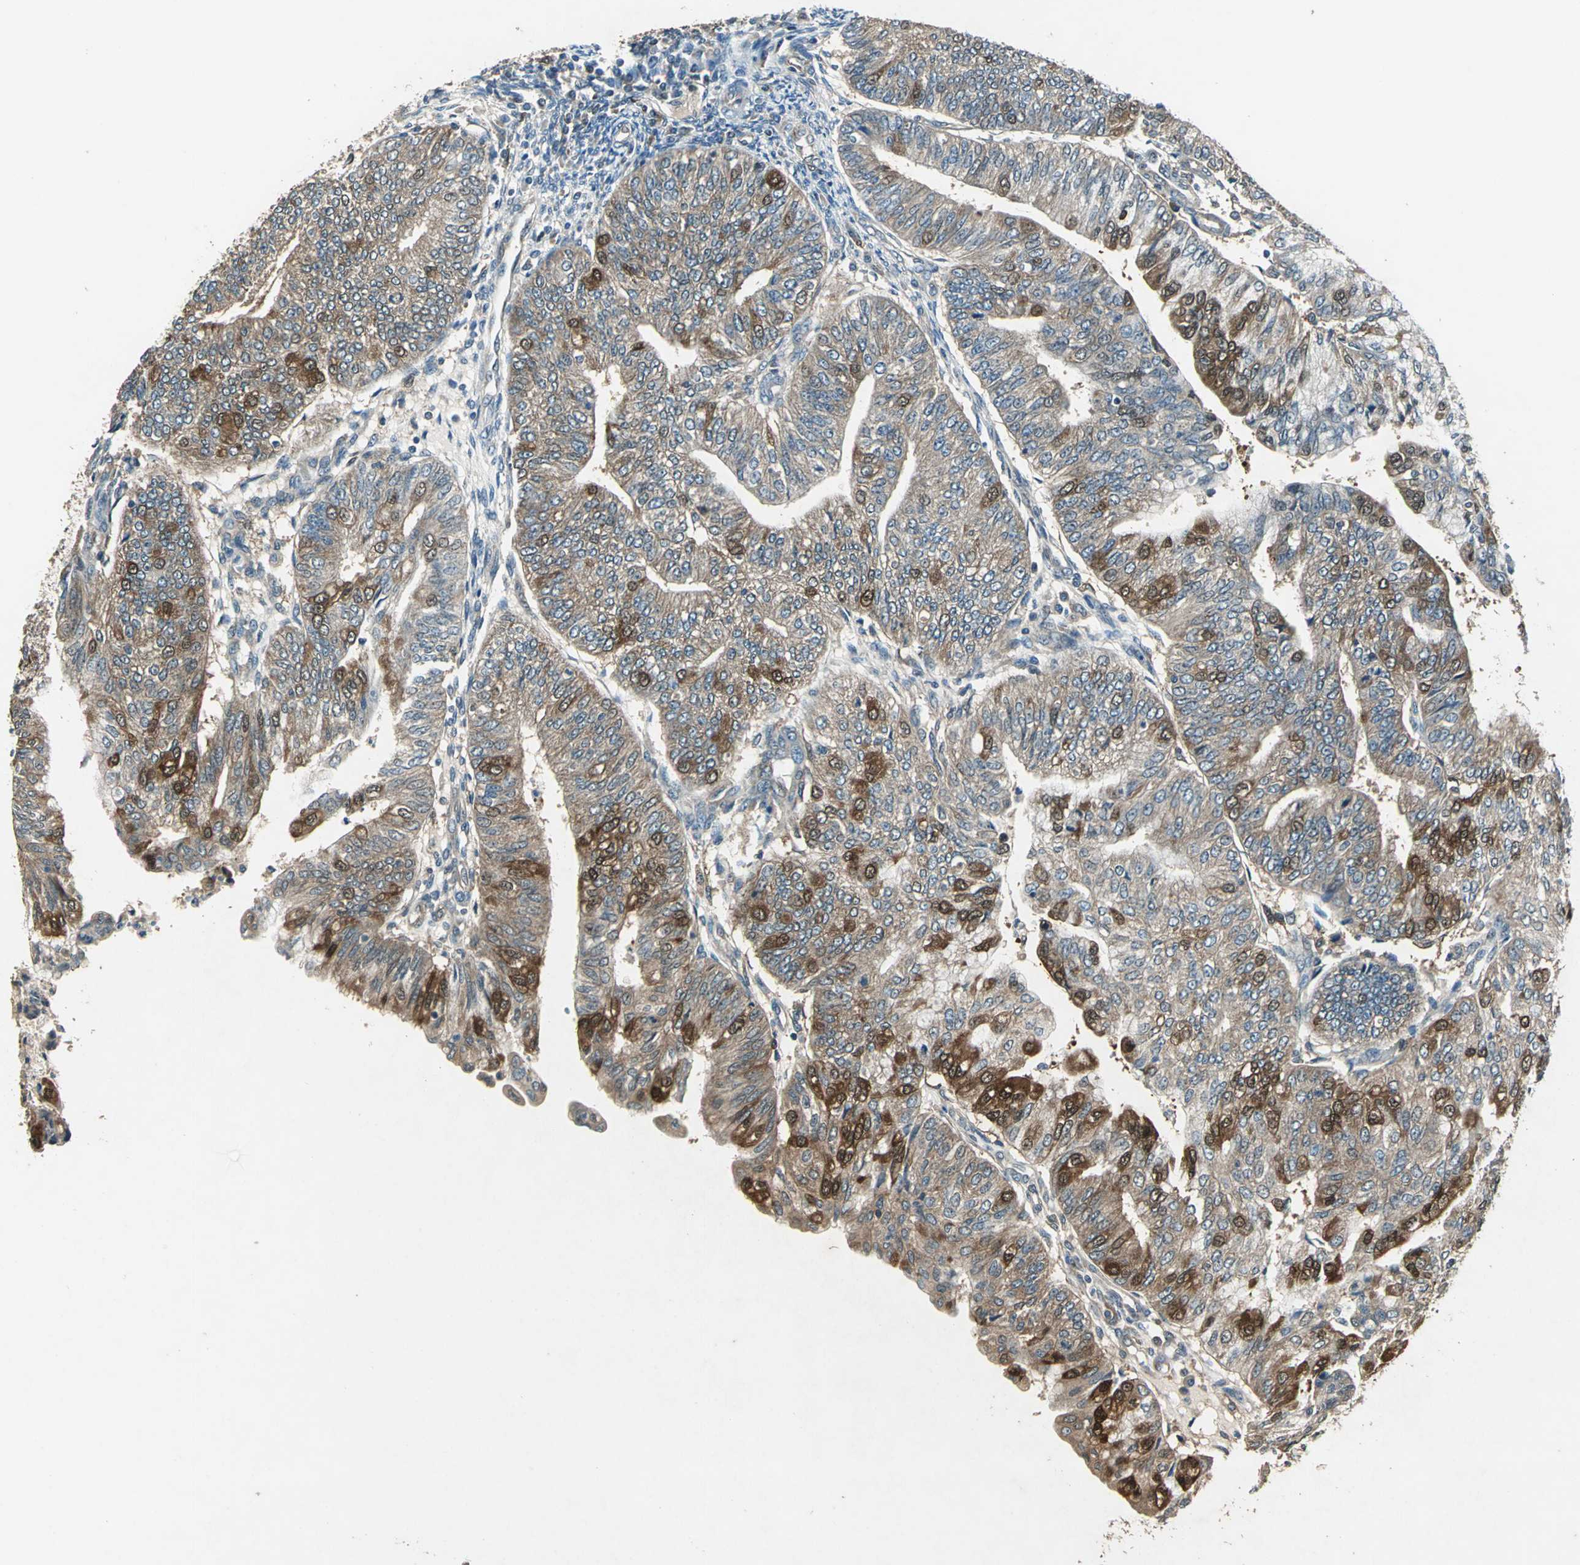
{"staining": {"intensity": "moderate", "quantity": ">75%", "location": "cytoplasmic/membranous,nuclear"}, "tissue": "endometrial cancer", "cell_type": "Tumor cells", "image_type": "cancer", "snomed": [{"axis": "morphology", "description": "Adenocarcinoma, NOS"}, {"axis": "topography", "description": "Endometrium"}], "caption": "High-magnification brightfield microscopy of endometrial cancer (adenocarcinoma) stained with DAB (3,3'-diaminobenzidine) (brown) and counterstained with hematoxylin (blue). tumor cells exhibit moderate cytoplasmic/membranous and nuclear staining is present in about>75% of cells.", "gene": "RRM2B", "patient": {"sex": "female", "age": 59}}